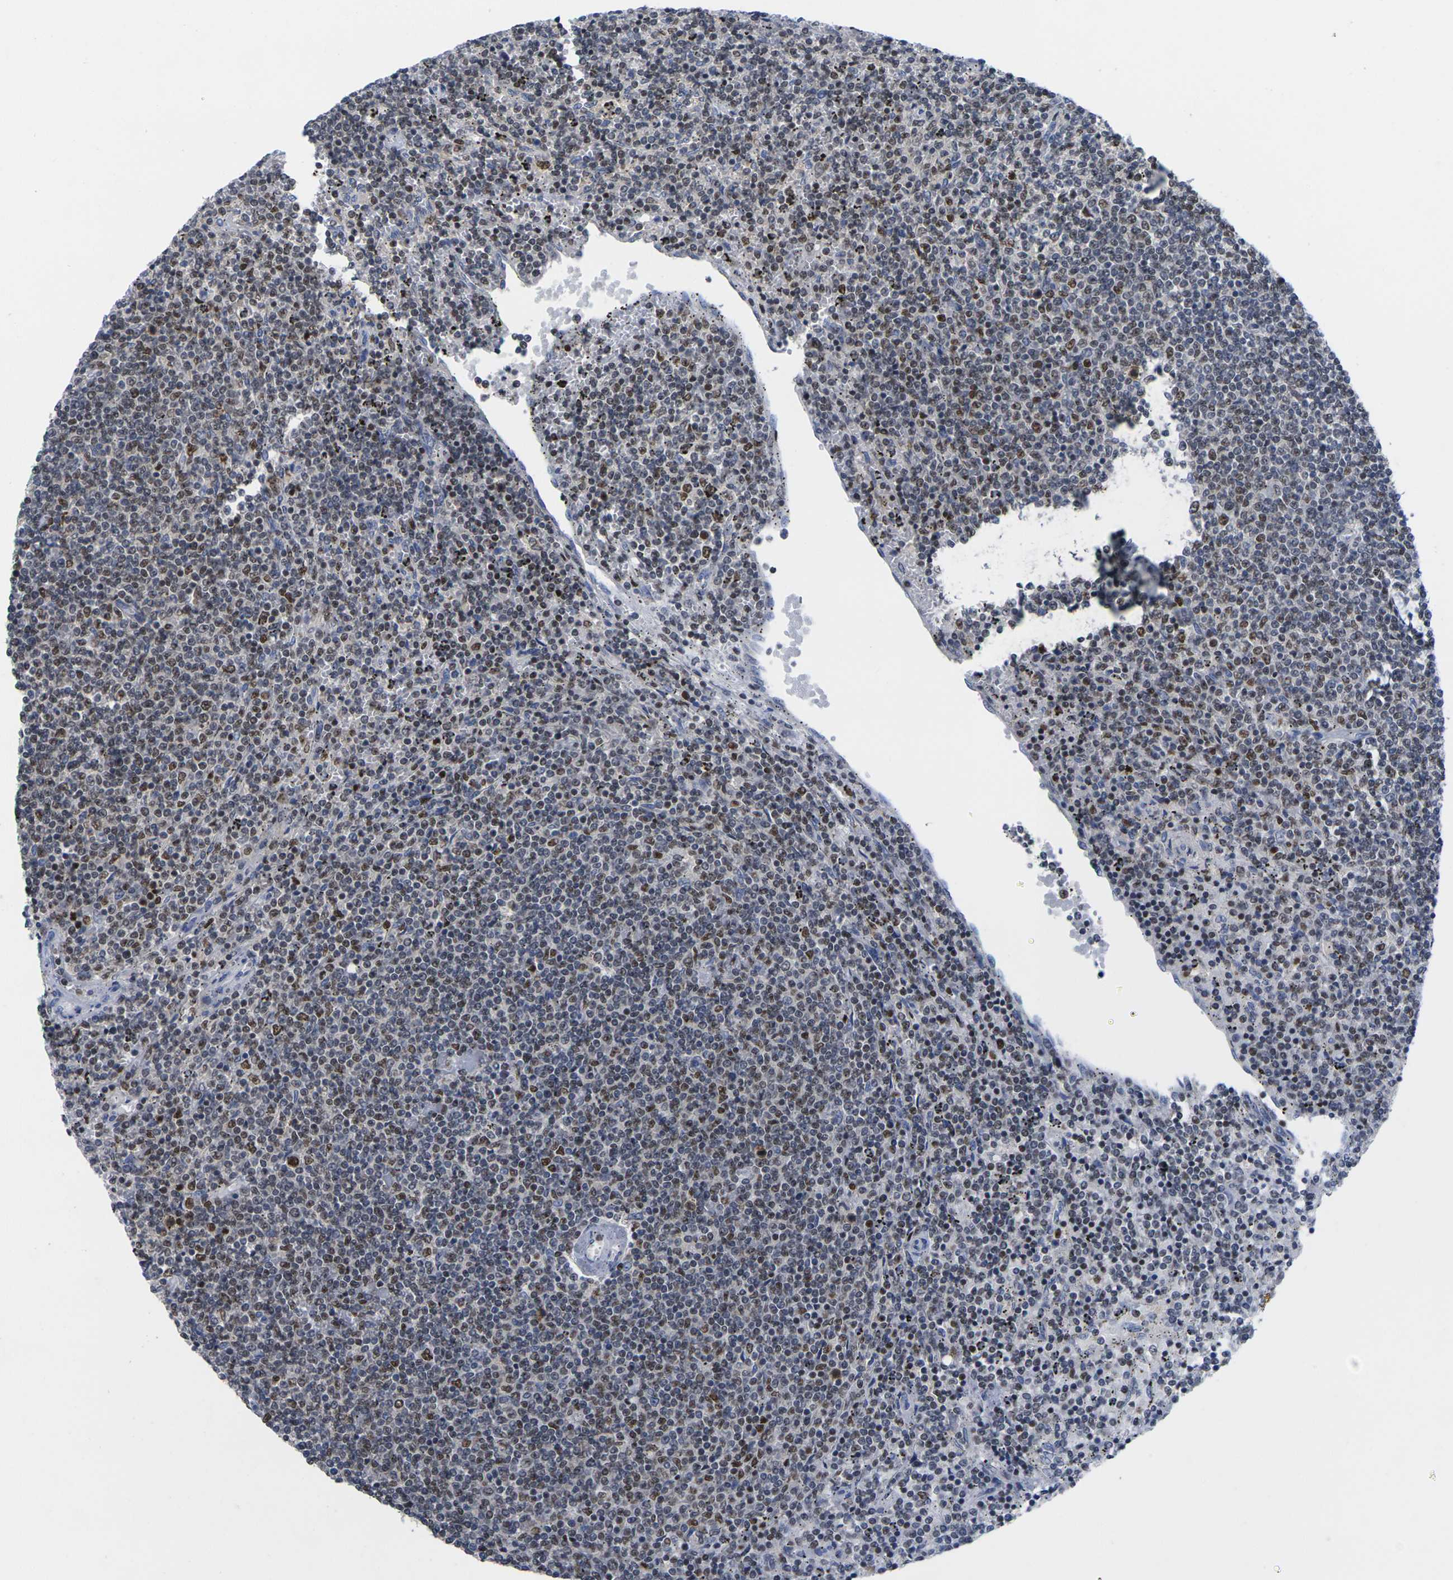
{"staining": {"intensity": "moderate", "quantity": "25%-75%", "location": "nuclear"}, "tissue": "lymphoma", "cell_type": "Tumor cells", "image_type": "cancer", "snomed": [{"axis": "morphology", "description": "Malignant lymphoma, non-Hodgkin's type, Low grade"}, {"axis": "topography", "description": "Spleen"}], "caption": "A brown stain labels moderate nuclear staining of a protein in low-grade malignant lymphoma, non-Hodgkin's type tumor cells. (brown staining indicates protein expression, while blue staining denotes nuclei).", "gene": "IKZF1", "patient": {"sex": "female", "age": 50}}